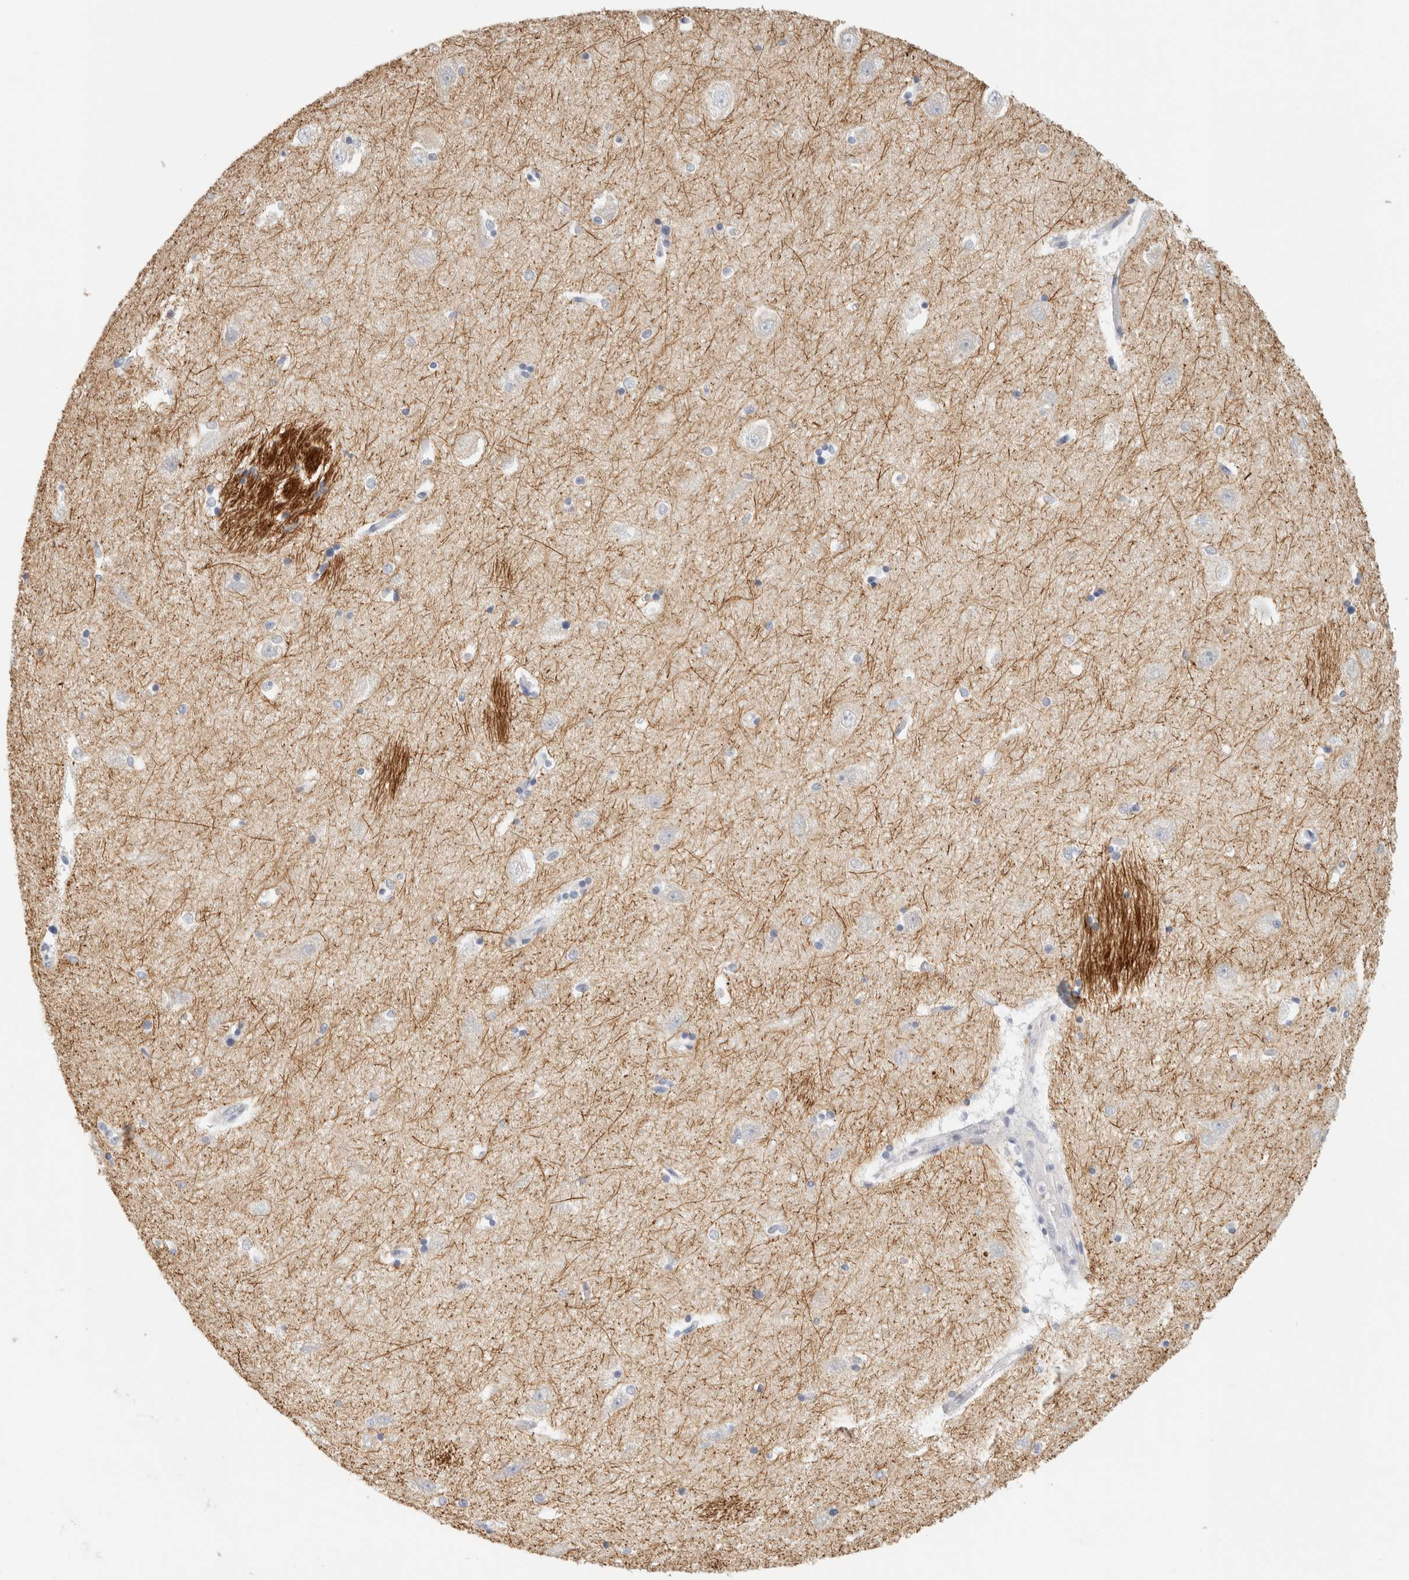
{"staining": {"intensity": "negative", "quantity": "none", "location": "none"}, "tissue": "hippocampus", "cell_type": "Glial cells", "image_type": "normal", "snomed": [{"axis": "morphology", "description": "Normal tissue, NOS"}, {"axis": "topography", "description": "Hippocampus"}], "caption": "High magnification brightfield microscopy of benign hippocampus stained with DAB (3,3'-diaminobenzidine) (brown) and counterstained with hematoxylin (blue): glial cells show no significant positivity. (Stains: DAB (3,3'-diaminobenzidine) IHC with hematoxylin counter stain, Microscopy: brightfield microscopy at high magnification).", "gene": "NEFM", "patient": {"sex": "male", "age": 45}}